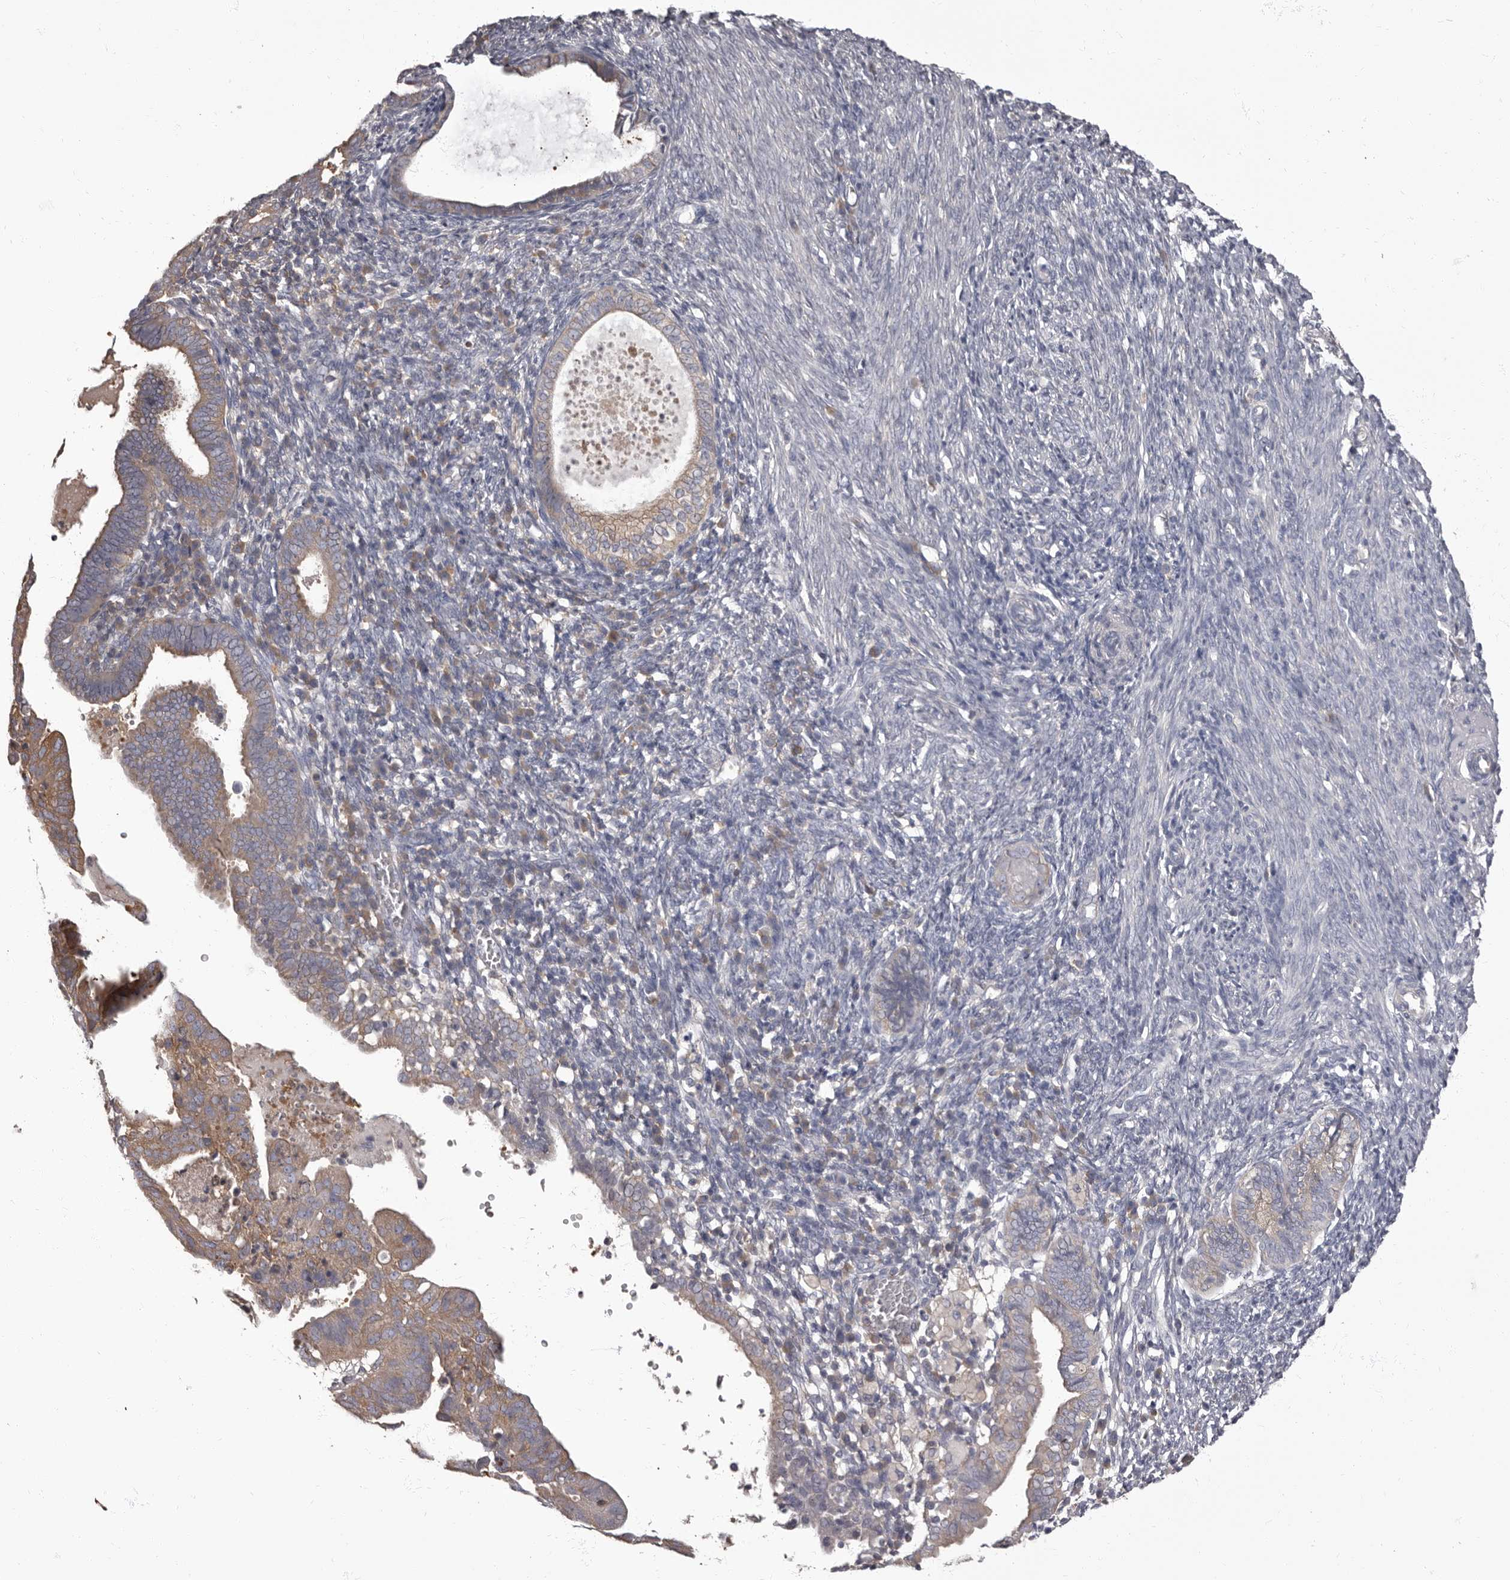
{"staining": {"intensity": "moderate", "quantity": ">75%", "location": "cytoplasmic/membranous"}, "tissue": "endometrial cancer", "cell_type": "Tumor cells", "image_type": "cancer", "snomed": [{"axis": "morphology", "description": "Adenocarcinoma, NOS"}, {"axis": "topography", "description": "Uterus"}], "caption": "Moderate cytoplasmic/membranous expression for a protein is present in about >75% of tumor cells of endometrial cancer (adenocarcinoma) using IHC.", "gene": "APEH", "patient": {"sex": "female", "age": 77}}